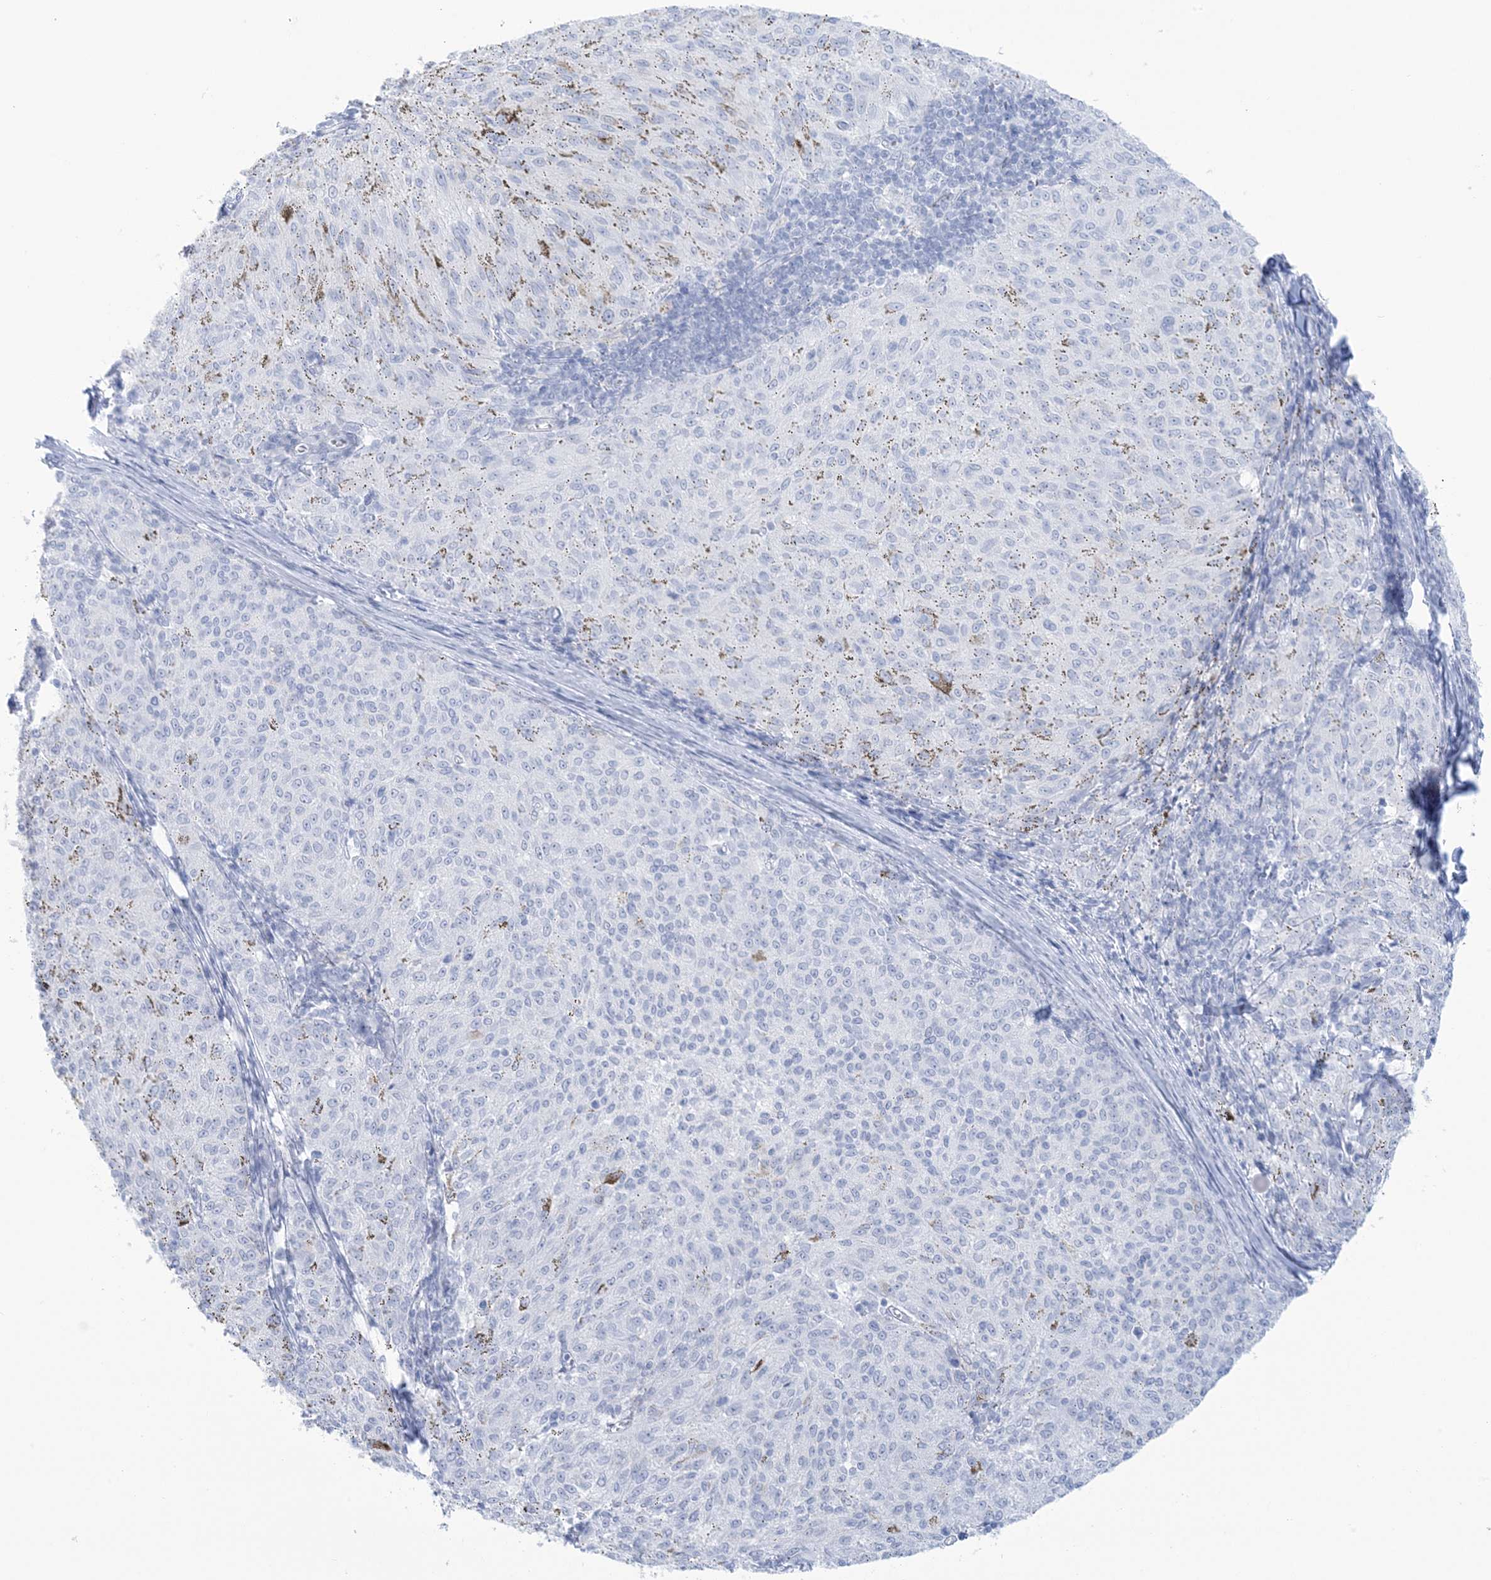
{"staining": {"intensity": "negative", "quantity": "none", "location": "none"}, "tissue": "melanoma", "cell_type": "Tumor cells", "image_type": "cancer", "snomed": [{"axis": "morphology", "description": "Malignant melanoma, NOS"}, {"axis": "topography", "description": "Skin"}], "caption": "IHC micrograph of neoplastic tissue: melanoma stained with DAB displays no significant protein staining in tumor cells.", "gene": "AGXT", "patient": {"sex": "female", "age": 72}}